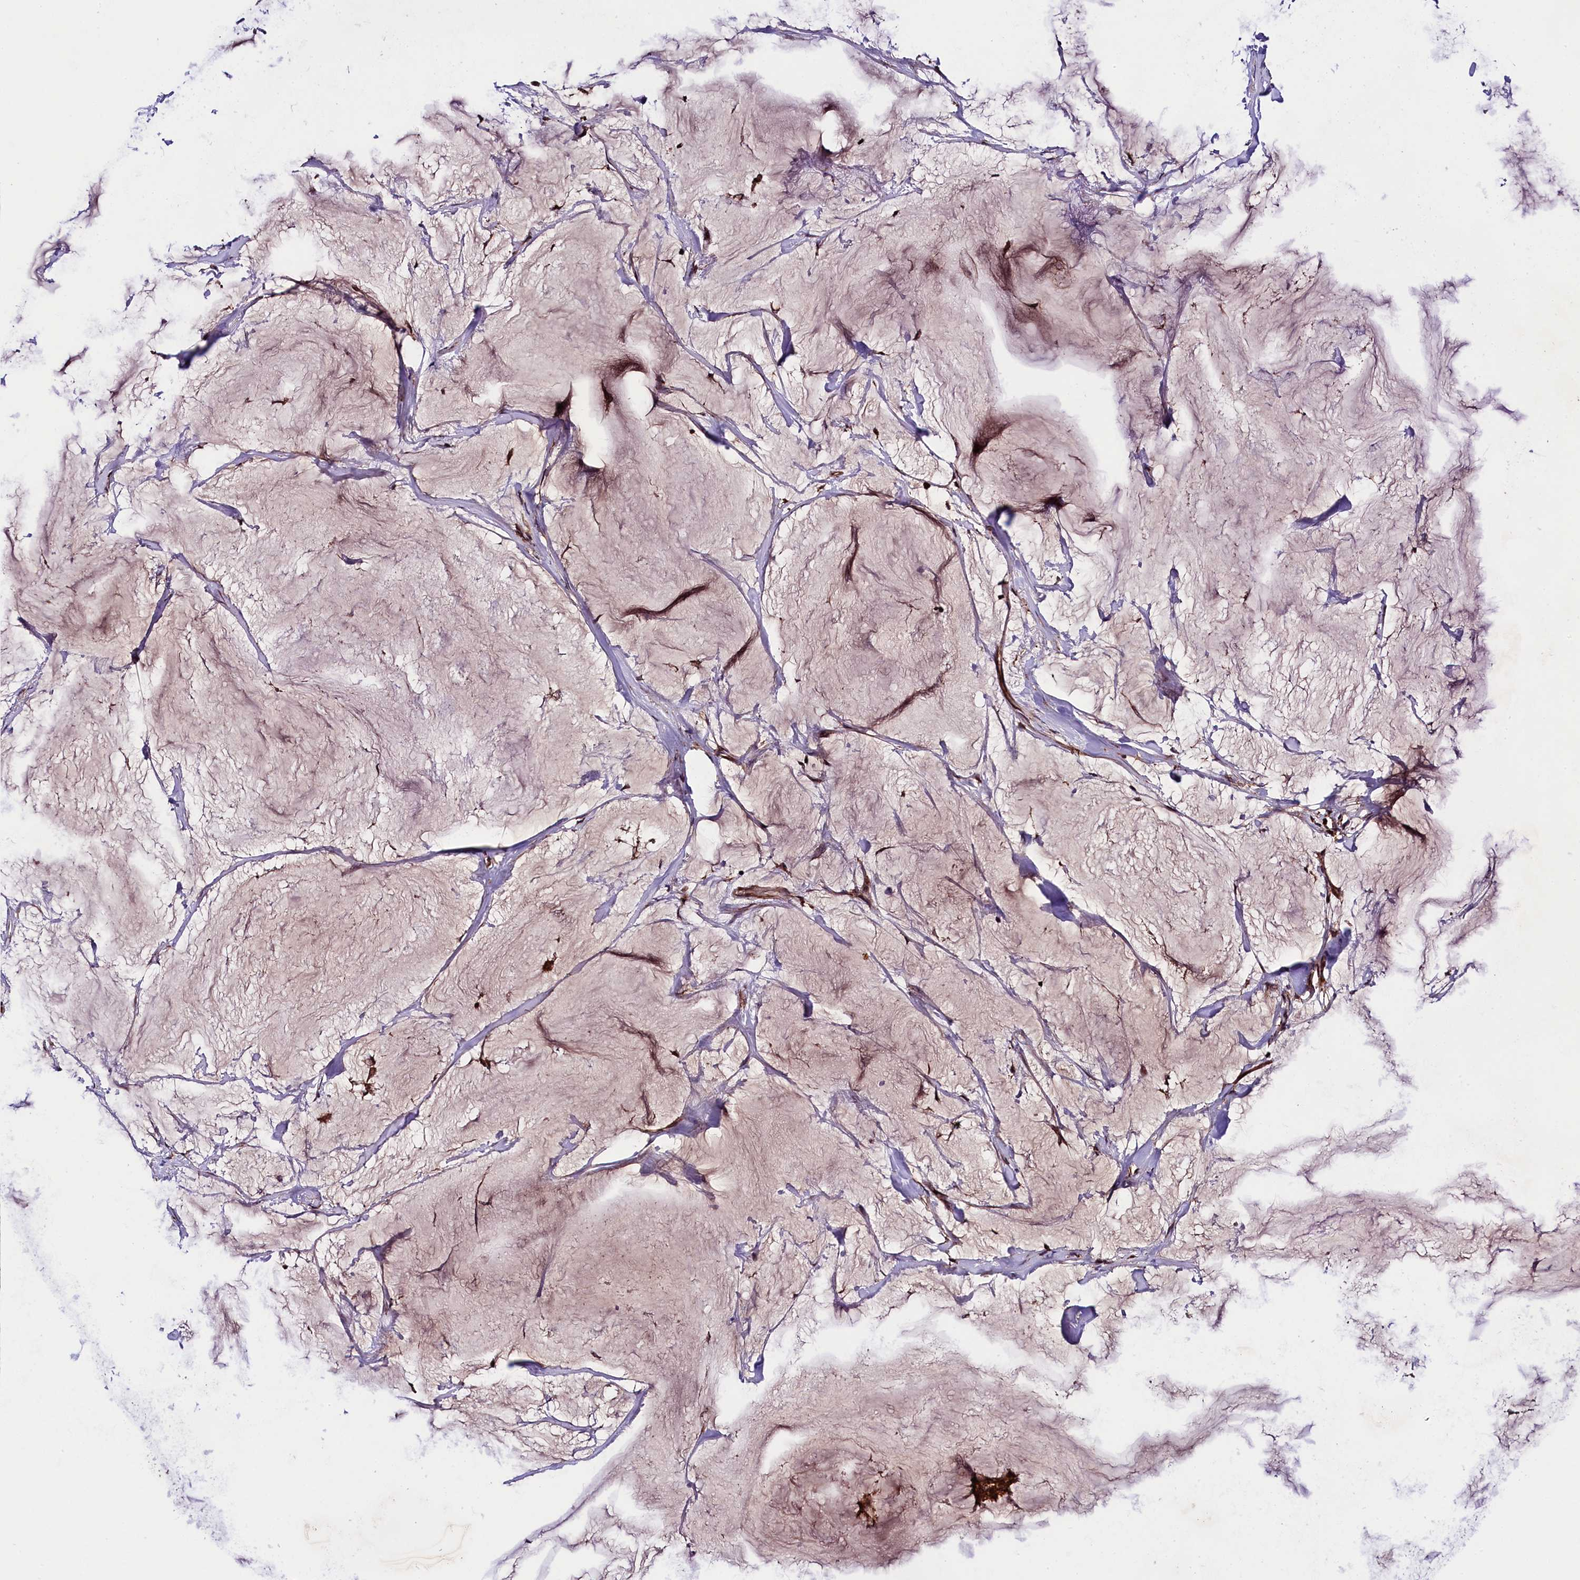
{"staining": {"intensity": "strong", "quantity": ">75%", "location": "cytoplasmic/membranous"}, "tissue": "breast cancer", "cell_type": "Tumor cells", "image_type": "cancer", "snomed": [{"axis": "morphology", "description": "Duct carcinoma"}, {"axis": "topography", "description": "Breast"}], "caption": "Human breast infiltrating ductal carcinoma stained with a brown dye exhibits strong cytoplasmic/membranous positive positivity in approximately >75% of tumor cells.", "gene": "DOHH", "patient": {"sex": "female", "age": 93}}